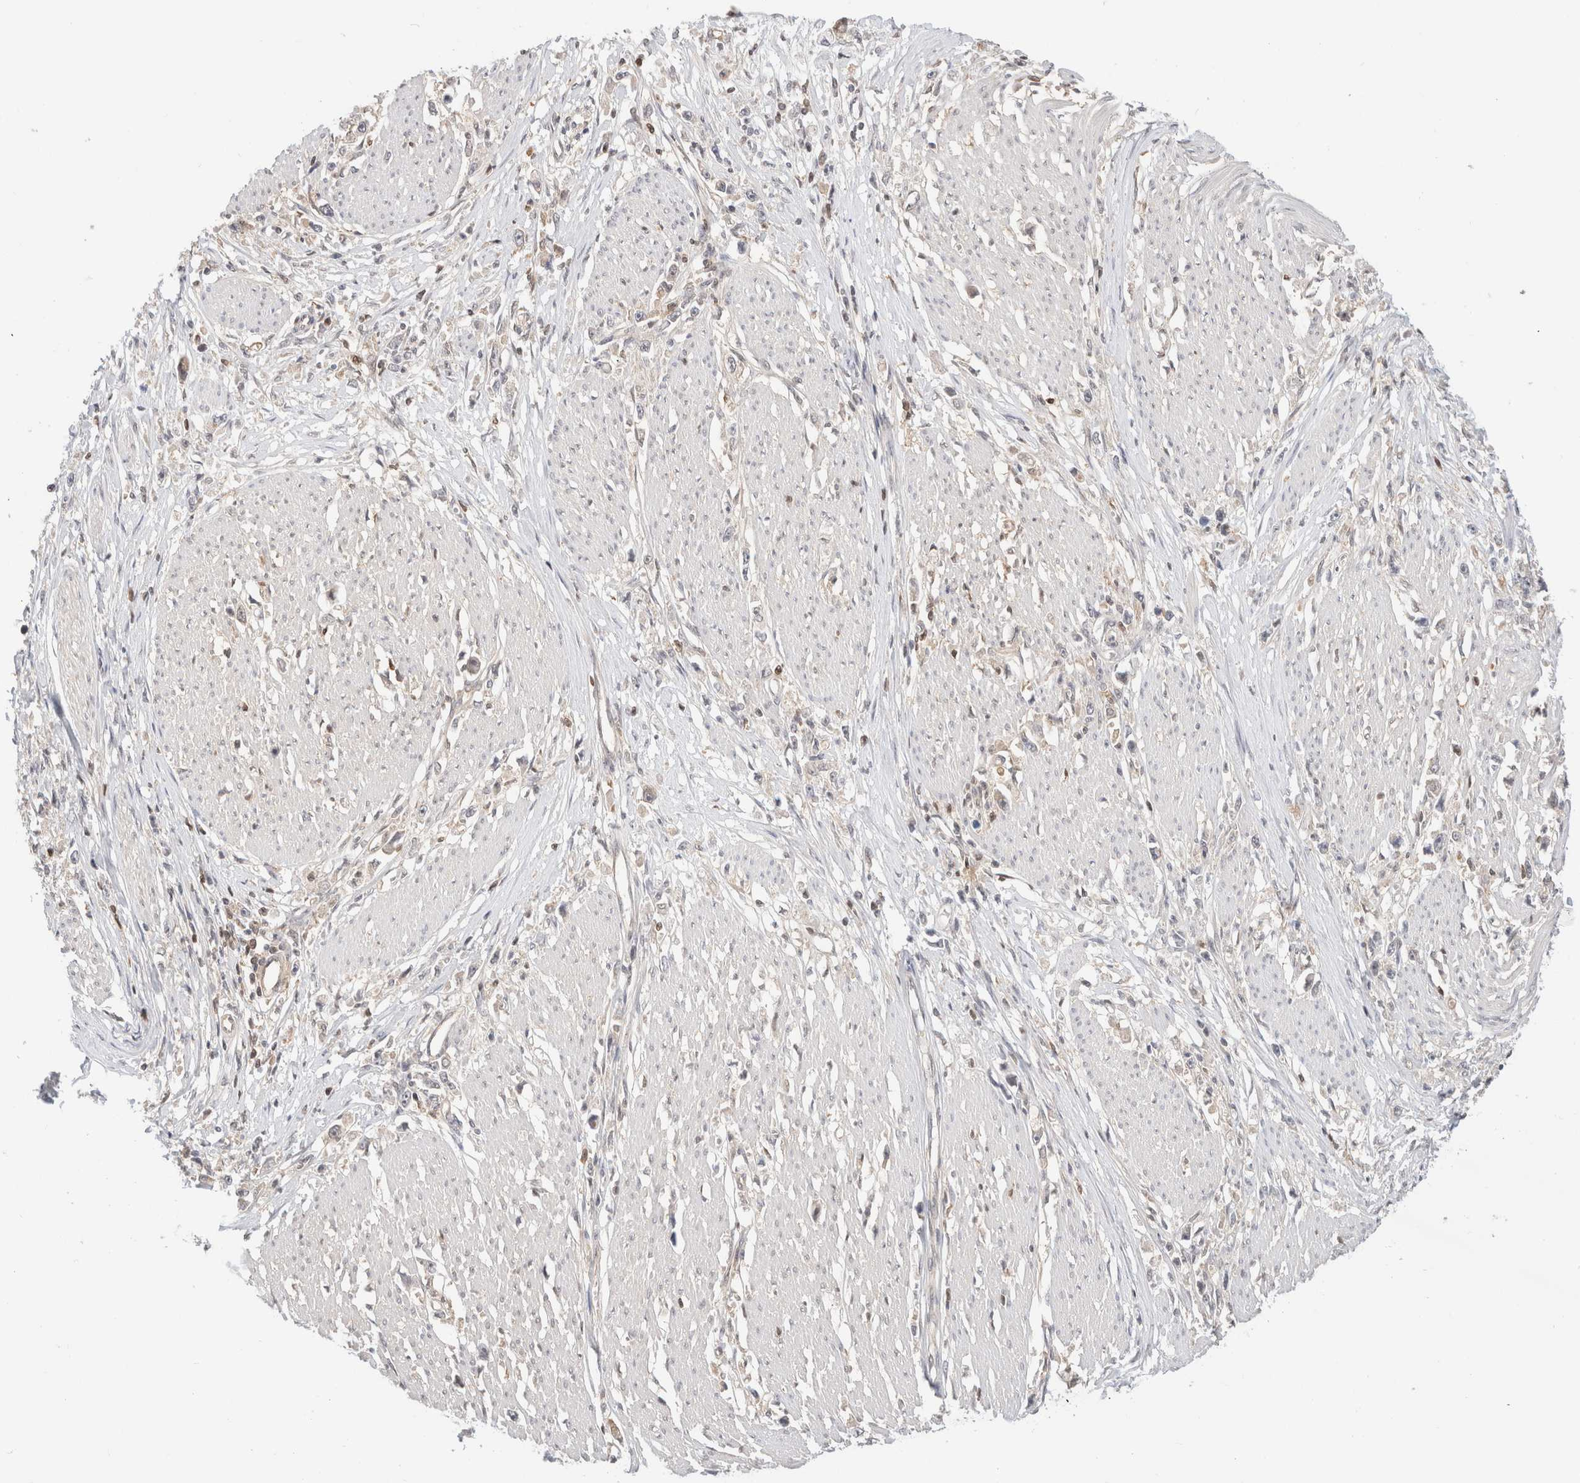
{"staining": {"intensity": "negative", "quantity": "none", "location": "none"}, "tissue": "stomach cancer", "cell_type": "Tumor cells", "image_type": "cancer", "snomed": [{"axis": "morphology", "description": "Adenocarcinoma, NOS"}, {"axis": "topography", "description": "Stomach"}], "caption": "DAB (3,3'-diaminobenzidine) immunohistochemical staining of stomach cancer (adenocarcinoma) demonstrates no significant positivity in tumor cells.", "gene": "C17orf97", "patient": {"sex": "female", "age": 59}}